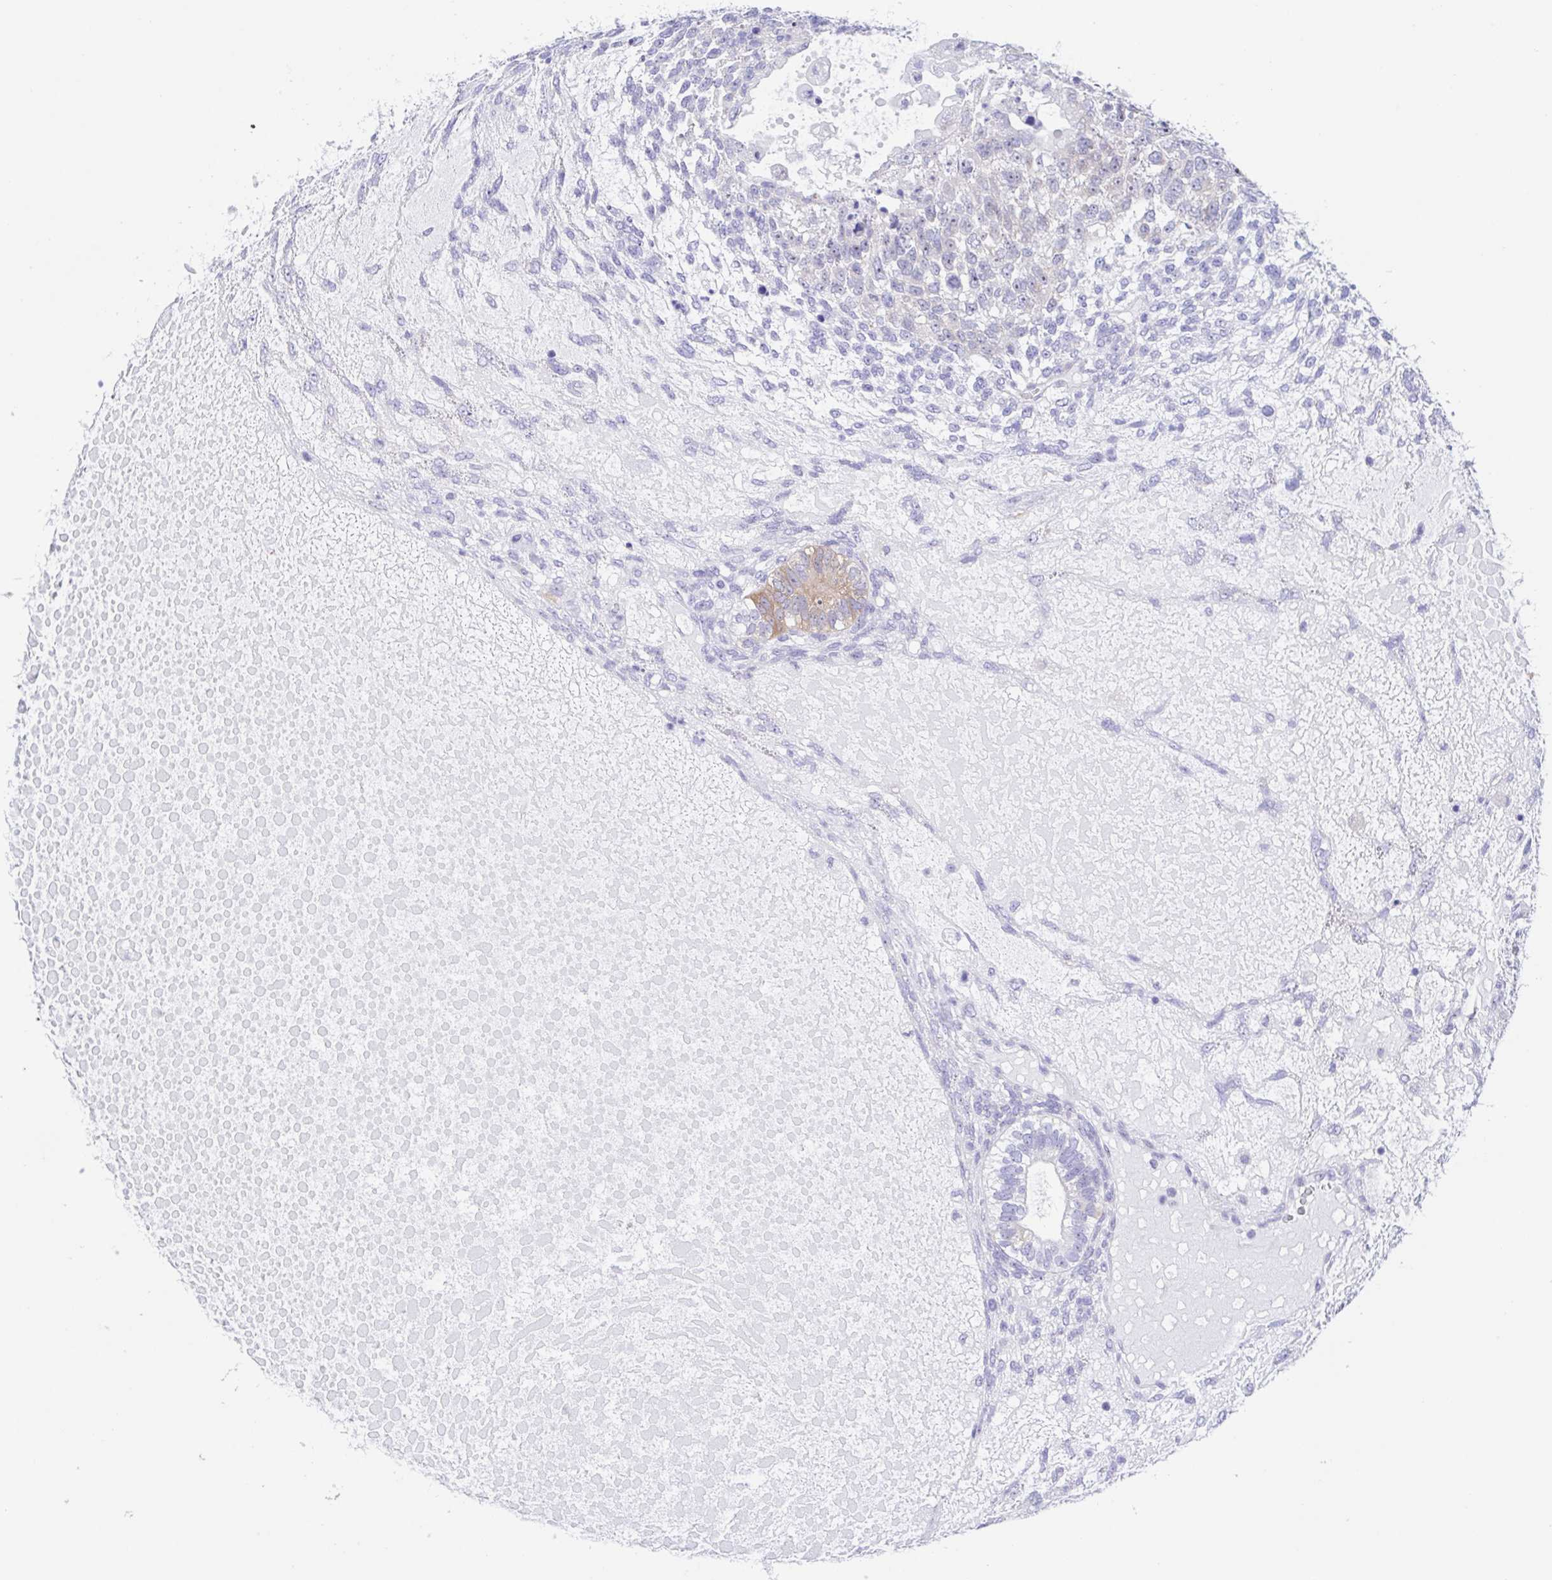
{"staining": {"intensity": "negative", "quantity": "none", "location": "none"}, "tissue": "testis cancer", "cell_type": "Tumor cells", "image_type": "cancer", "snomed": [{"axis": "morphology", "description": "Carcinoma, Embryonal, NOS"}, {"axis": "topography", "description": "Testis"}], "caption": "The photomicrograph reveals no significant staining in tumor cells of testis embryonal carcinoma.", "gene": "MUCL3", "patient": {"sex": "male", "age": 23}}